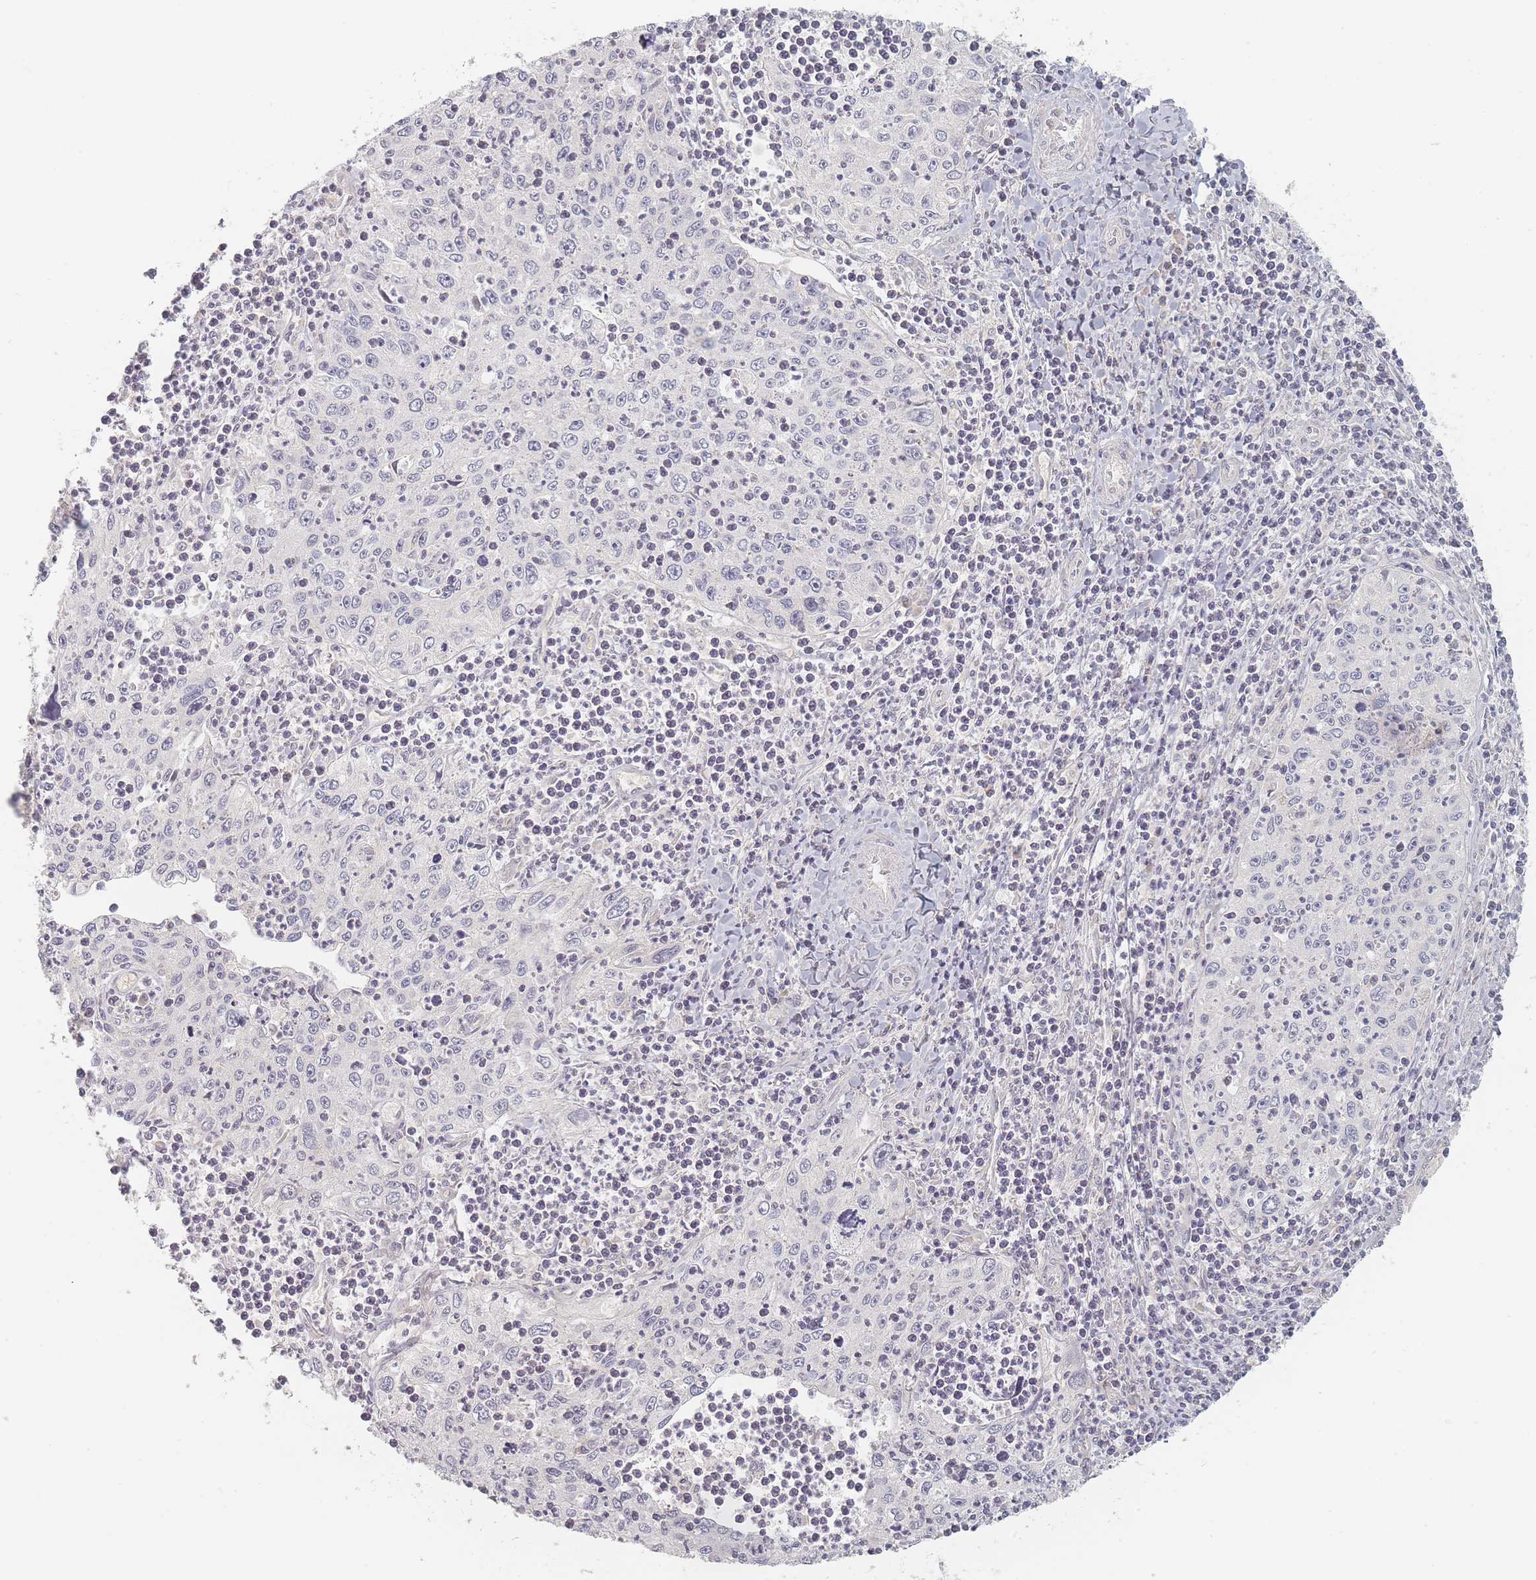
{"staining": {"intensity": "negative", "quantity": "none", "location": "none"}, "tissue": "cervical cancer", "cell_type": "Tumor cells", "image_type": "cancer", "snomed": [{"axis": "morphology", "description": "Squamous cell carcinoma, NOS"}, {"axis": "topography", "description": "Cervix"}], "caption": "High magnification brightfield microscopy of cervical cancer (squamous cell carcinoma) stained with DAB (3,3'-diaminobenzidine) (brown) and counterstained with hematoxylin (blue): tumor cells show no significant staining.", "gene": "ZKSCAN7", "patient": {"sex": "female", "age": 30}}